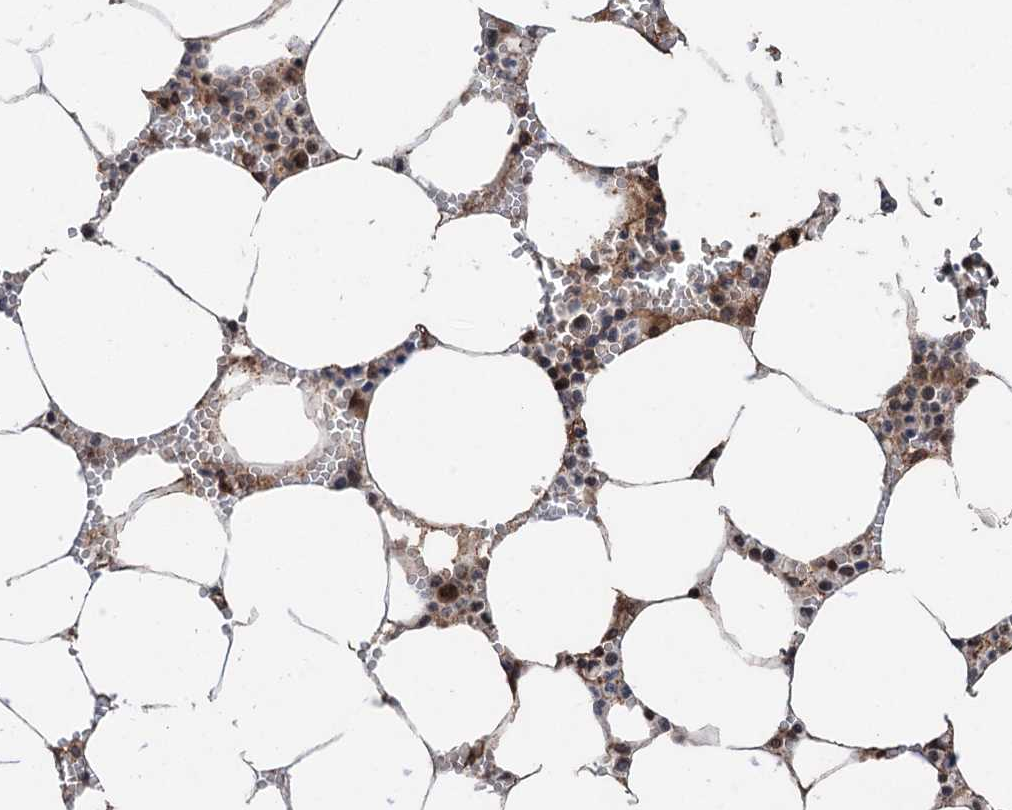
{"staining": {"intensity": "moderate", "quantity": "<25%", "location": "nuclear"}, "tissue": "bone marrow", "cell_type": "Hematopoietic cells", "image_type": "normal", "snomed": [{"axis": "morphology", "description": "Normal tissue, NOS"}, {"axis": "topography", "description": "Bone marrow"}], "caption": "Immunohistochemical staining of benign bone marrow shows low levels of moderate nuclear expression in about <25% of hematopoietic cells. (Stains: DAB (3,3'-diaminobenzidine) in brown, nuclei in blue, Microscopy: brightfield microscopy at high magnification).", "gene": "TMA16", "patient": {"sex": "male", "age": 70}}